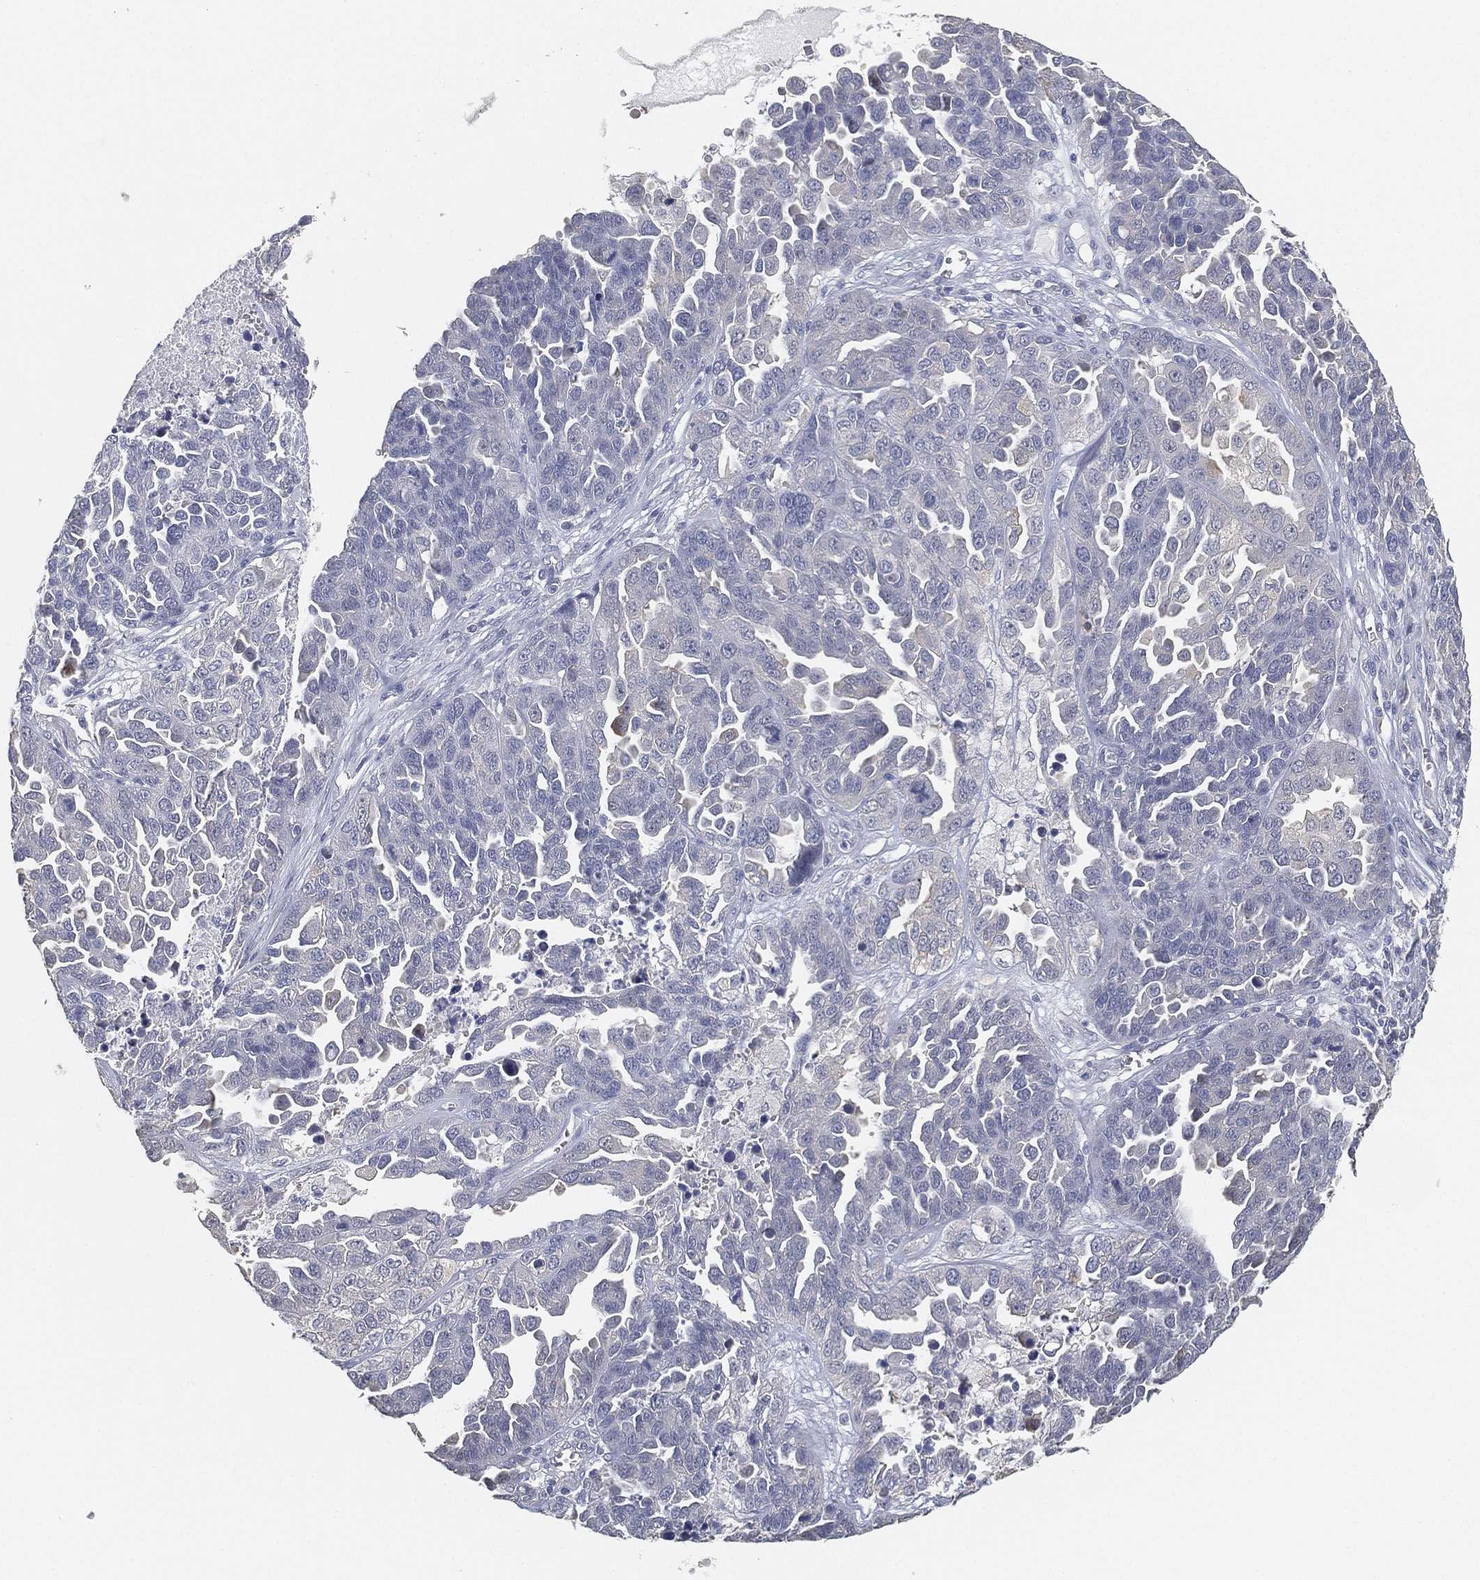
{"staining": {"intensity": "negative", "quantity": "none", "location": "none"}, "tissue": "ovarian cancer", "cell_type": "Tumor cells", "image_type": "cancer", "snomed": [{"axis": "morphology", "description": "Cystadenocarcinoma, serous, NOS"}, {"axis": "topography", "description": "Ovary"}], "caption": "Human ovarian cancer stained for a protein using immunohistochemistry reveals no staining in tumor cells.", "gene": "GPR61", "patient": {"sex": "female", "age": 87}}